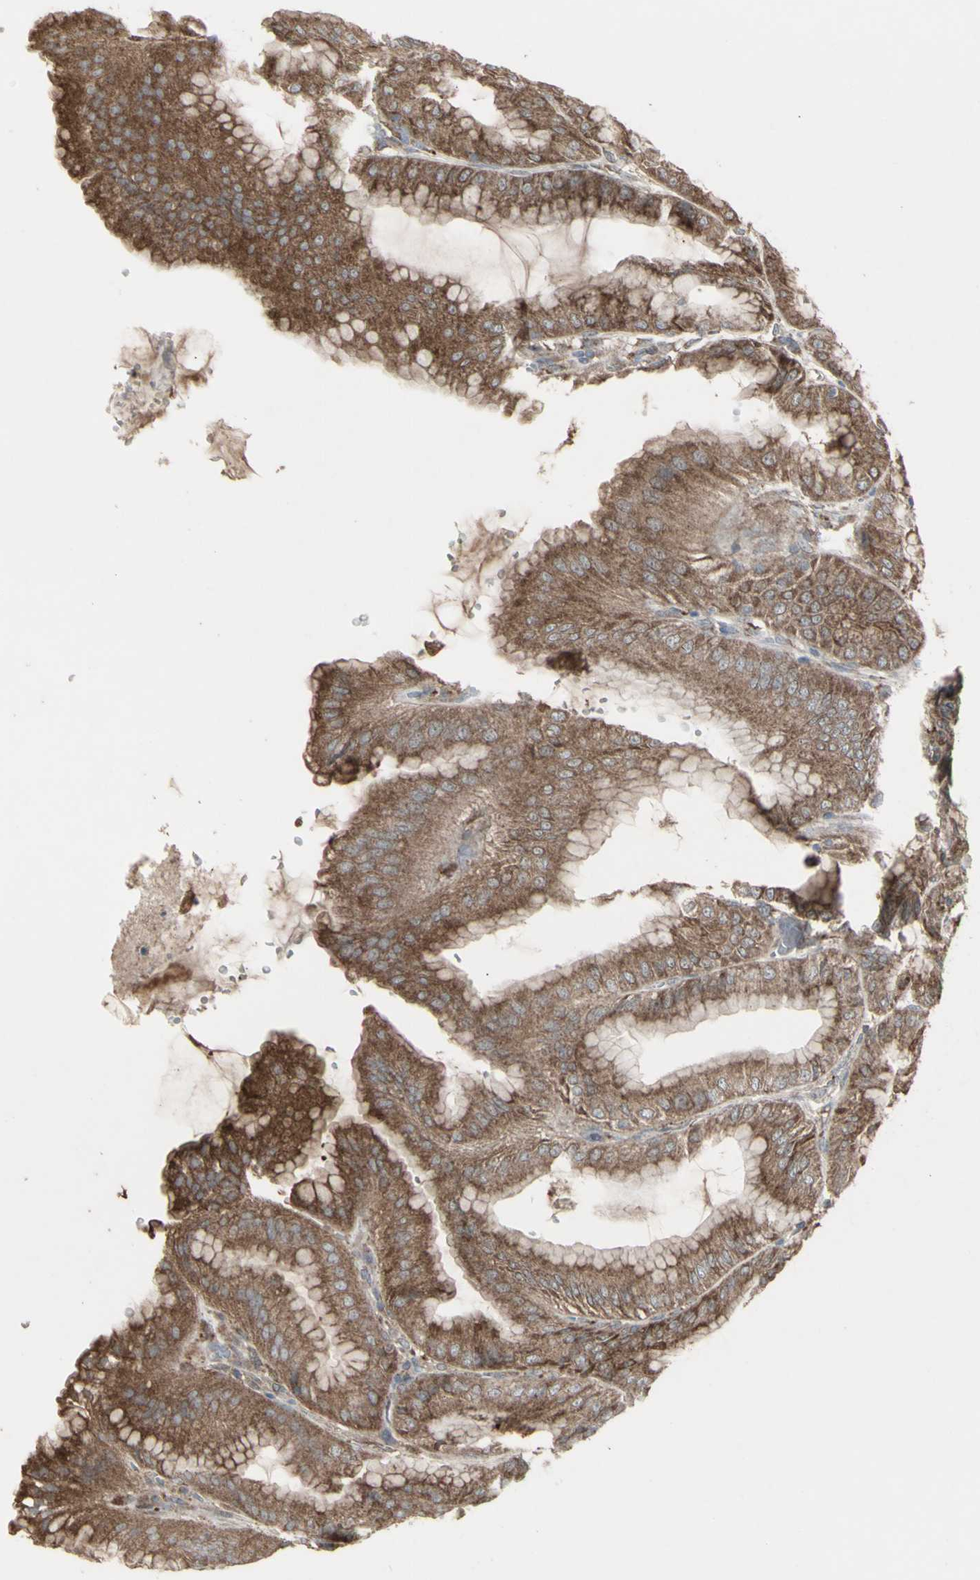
{"staining": {"intensity": "strong", "quantity": ">75%", "location": "cytoplasmic/membranous"}, "tissue": "stomach", "cell_type": "Glandular cells", "image_type": "normal", "snomed": [{"axis": "morphology", "description": "Normal tissue, NOS"}, {"axis": "topography", "description": "Stomach, lower"}], "caption": "Immunohistochemistry (IHC) photomicrograph of normal stomach stained for a protein (brown), which shows high levels of strong cytoplasmic/membranous expression in about >75% of glandular cells.", "gene": "RNASEL", "patient": {"sex": "male", "age": 71}}